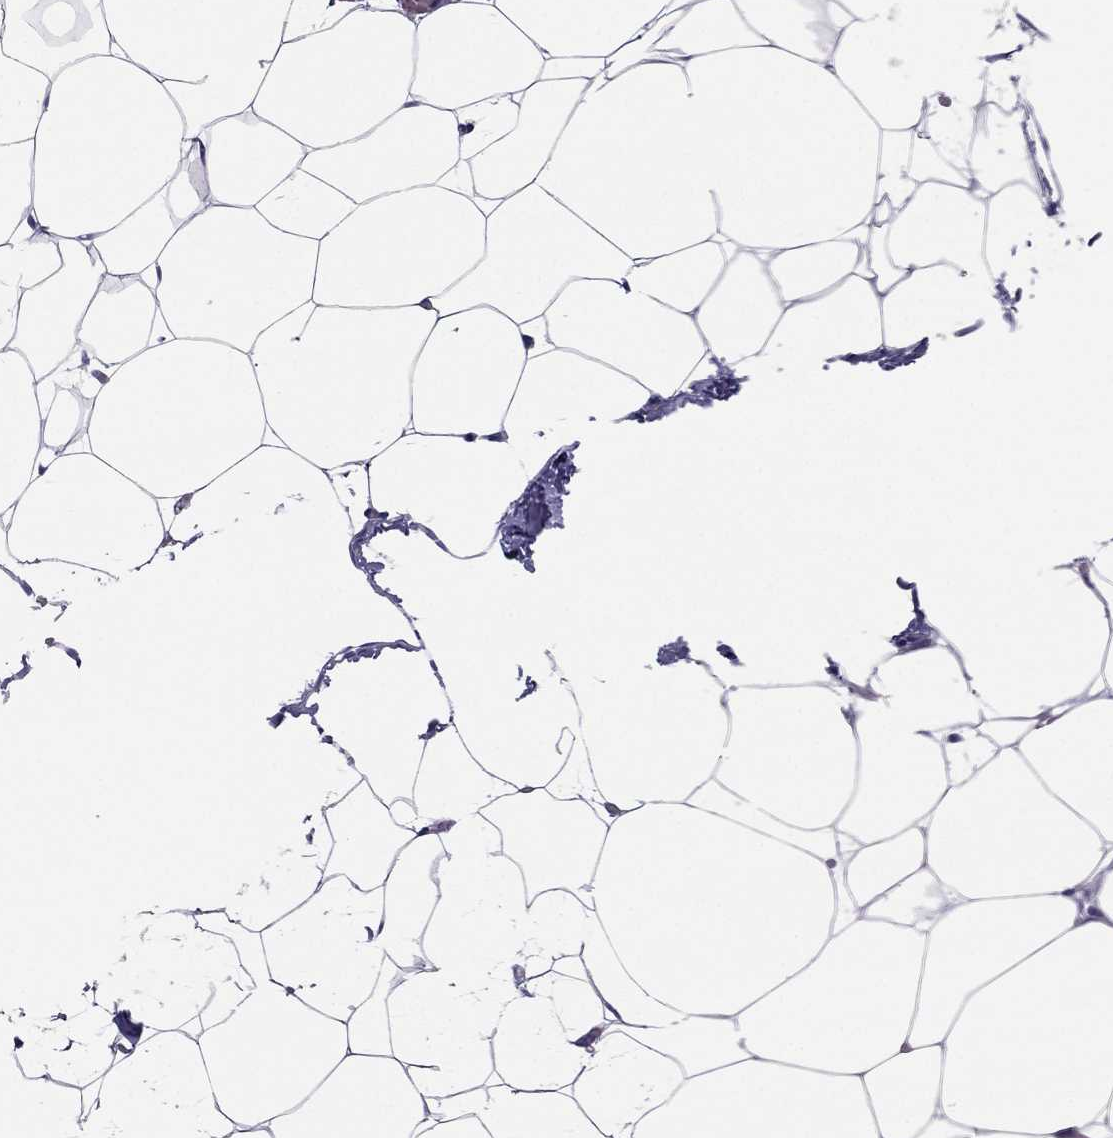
{"staining": {"intensity": "negative", "quantity": "none", "location": "none"}, "tissue": "adipose tissue", "cell_type": "Adipocytes", "image_type": "normal", "snomed": [{"axis": "morphology", "description": "Normal tissue, NOS"}, {"axis": "topography", "description": "Adipose tissue"}], "caption": "Histopathology image shows no significant protein expression in adipocytes of unremarkable adipose tissue.", "gene": "PDE6A", "patient": {"sex": "male", "age": 57}}